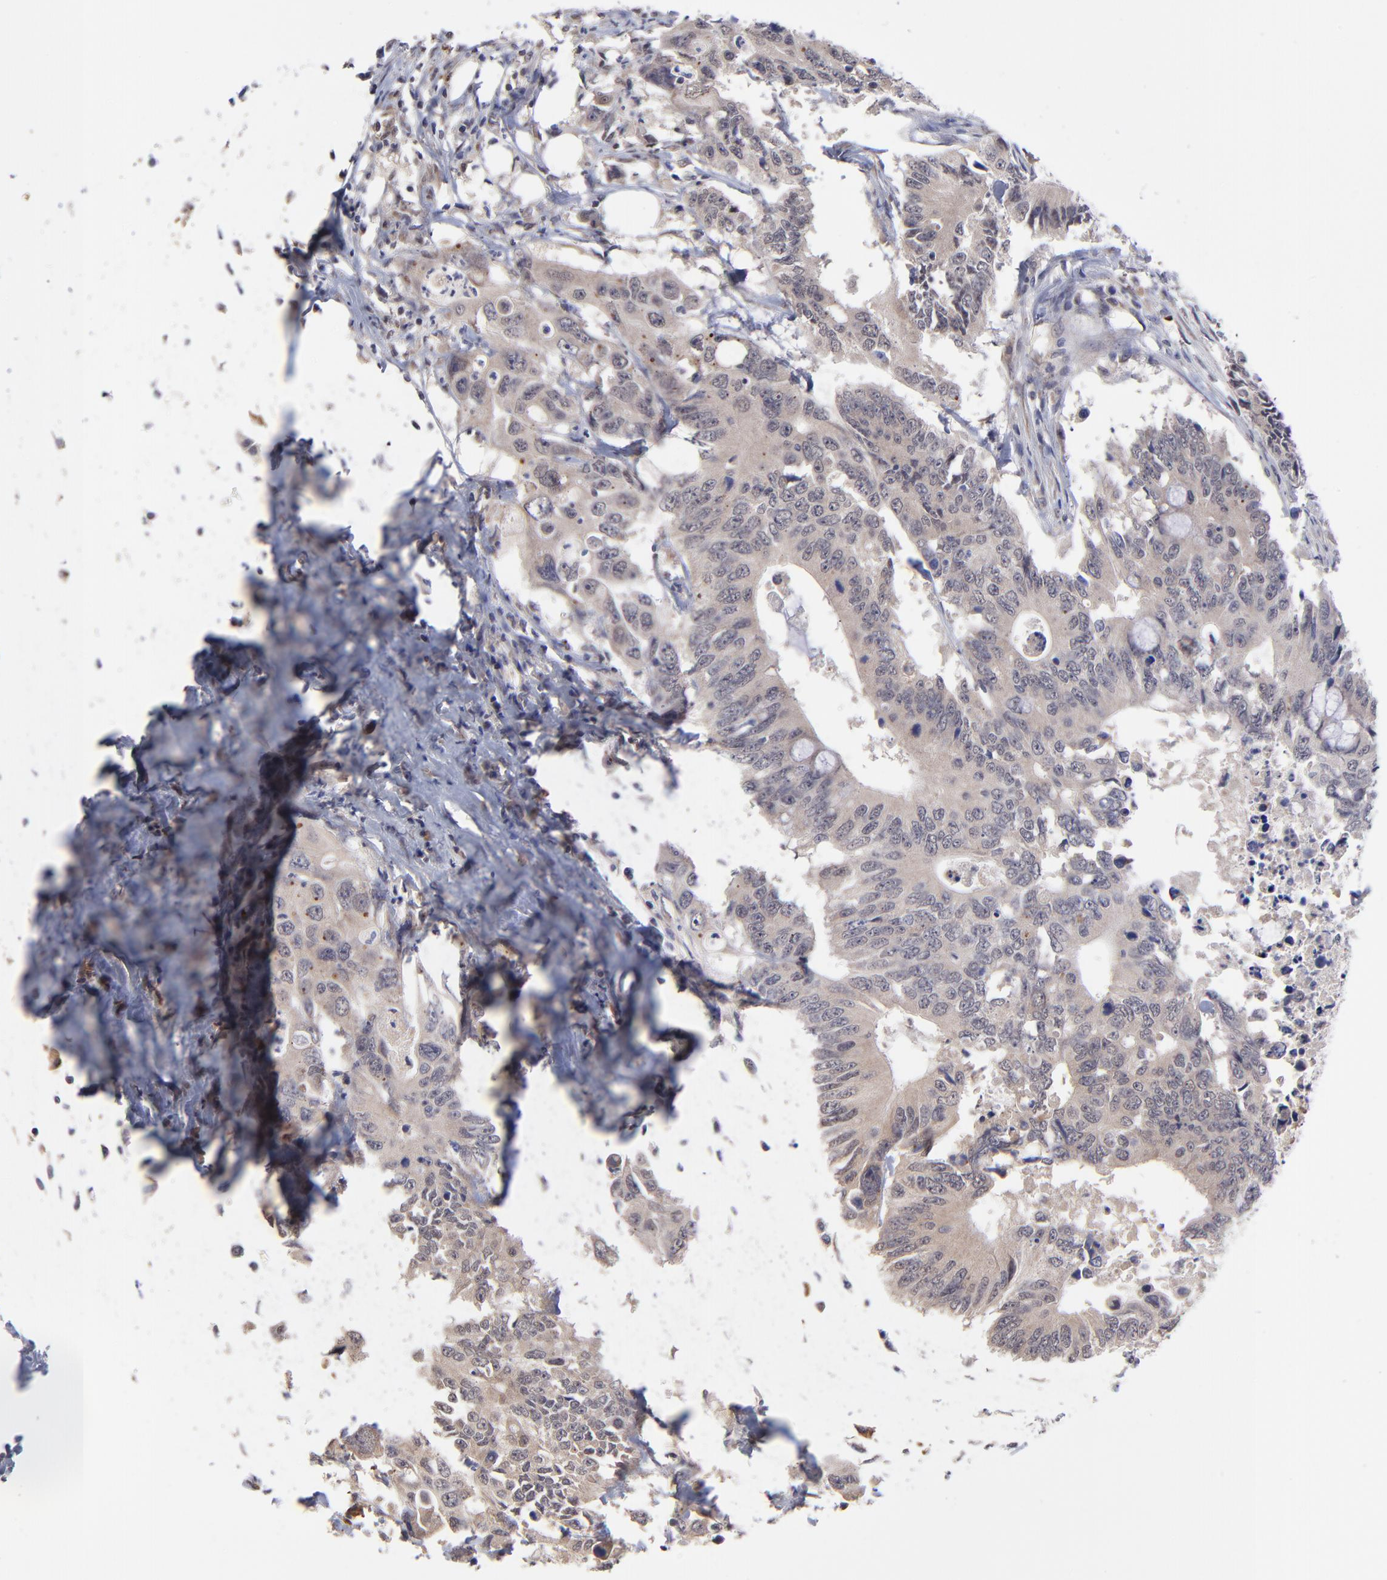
{"staining": {"intensity": "negative", "quantity": "none", "location": "none"}, "tissue": "colorectal cancer", "cell_type": "Tumor cells", "image_type": "cancer", "snomed": [{"axis": "morphology", "description": "Adenocarcinoma, NOS"}, {"axis": "topography", "description": "Colon"}], "caption": "This is an immunohistochemistry micrograph of human colorectal adenocarcinoma. There is no staining in tumor cells.", "gene": "CHL1", "patient": {"sex": "male", "age": 71}}